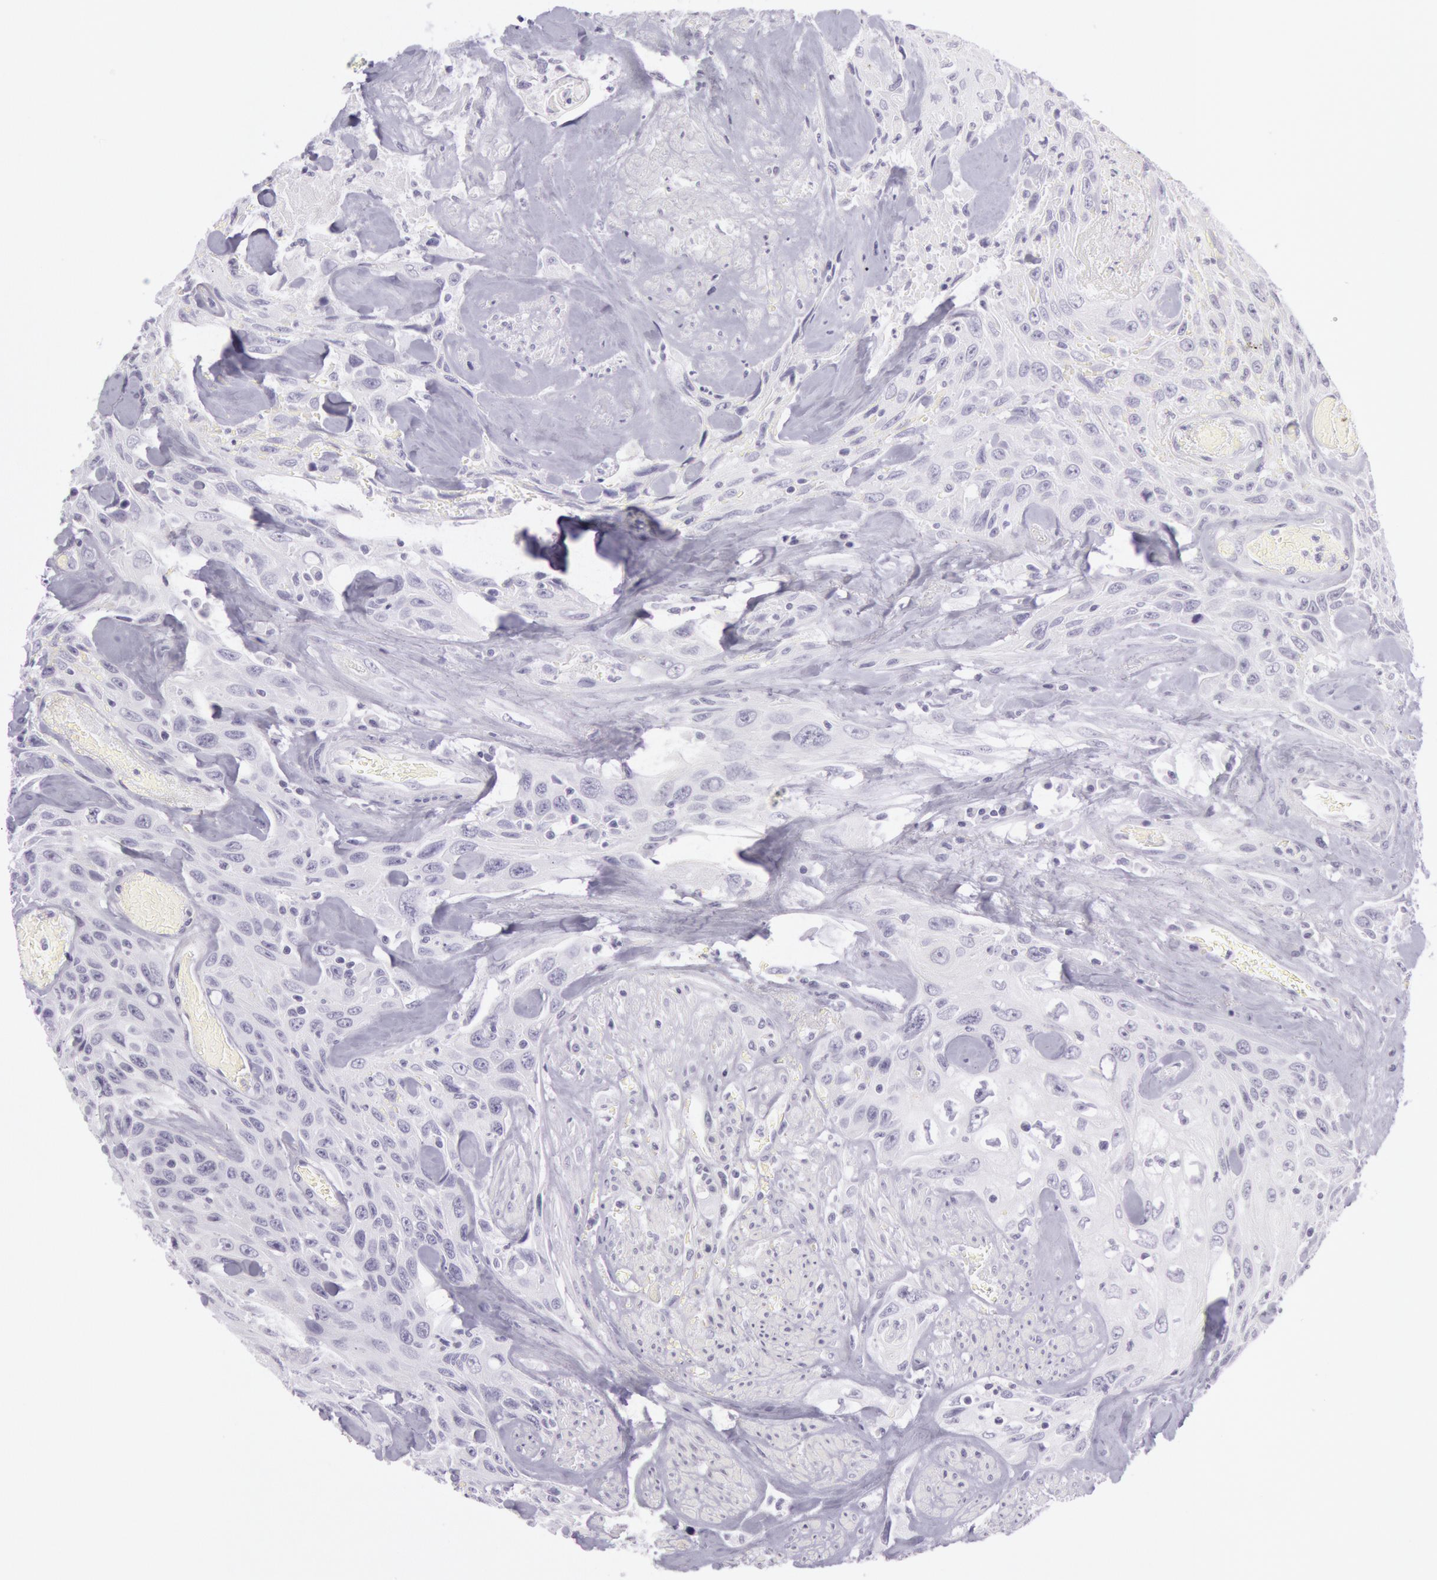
{"staining": {"intensity": "negative", "quantity": "none", "location": "none"}, "tissue": "urothelial cancer", "cell_type": "Tumor cells", "image_type": "cancer", "snomed": [{"axis": "morphology", "description": "Urothelial carcinoma, High grade"}, {"axis": "topography", "description": "Urinary bladder"}], "caption": "Human urothelial carcinoma (high-grade) stained for a protein using immunohistochemistry reveals no staining in tumor cells.", "gene": "CKB", "patient": {"sex": "female", "age": 84}}